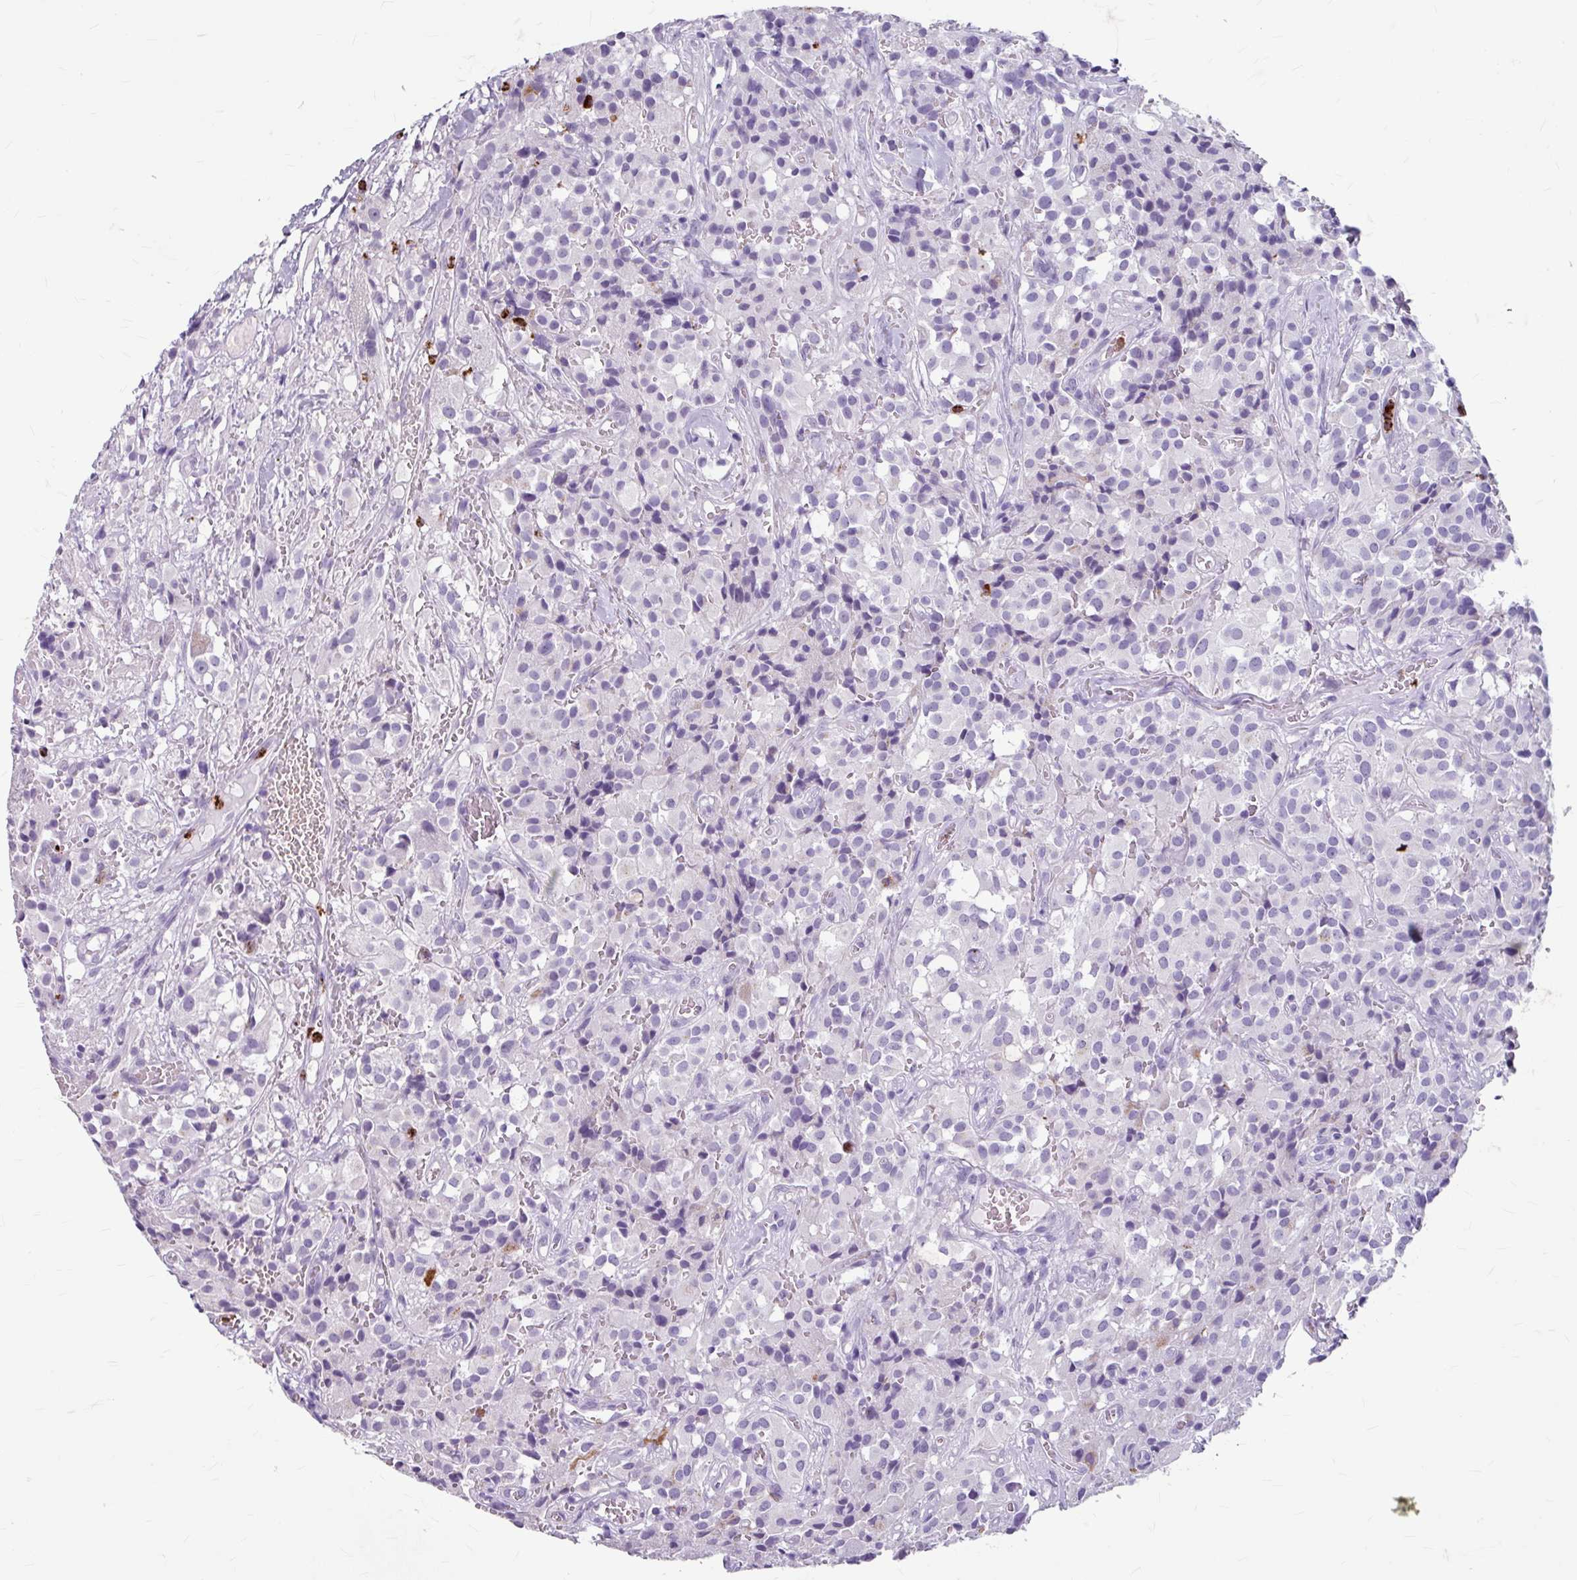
{"staining": {"intensity": "negative", "quantity": "none", "location": "none"}, "tissue": "glioma", "cell_type": "Tumor cells", "image_type": "cancer", "snomed": [{"axis": "morphology", "description": "Glioma, malignant, Low grade"}, {"axis": "topography", "description": "Brain"}], "caption": "Protein analysis of low-grade glioma (malignant) displays no significant expression in tumor cells.", "gene": "ANKRD1", "patient": {"sex": "male", "age": 42}}